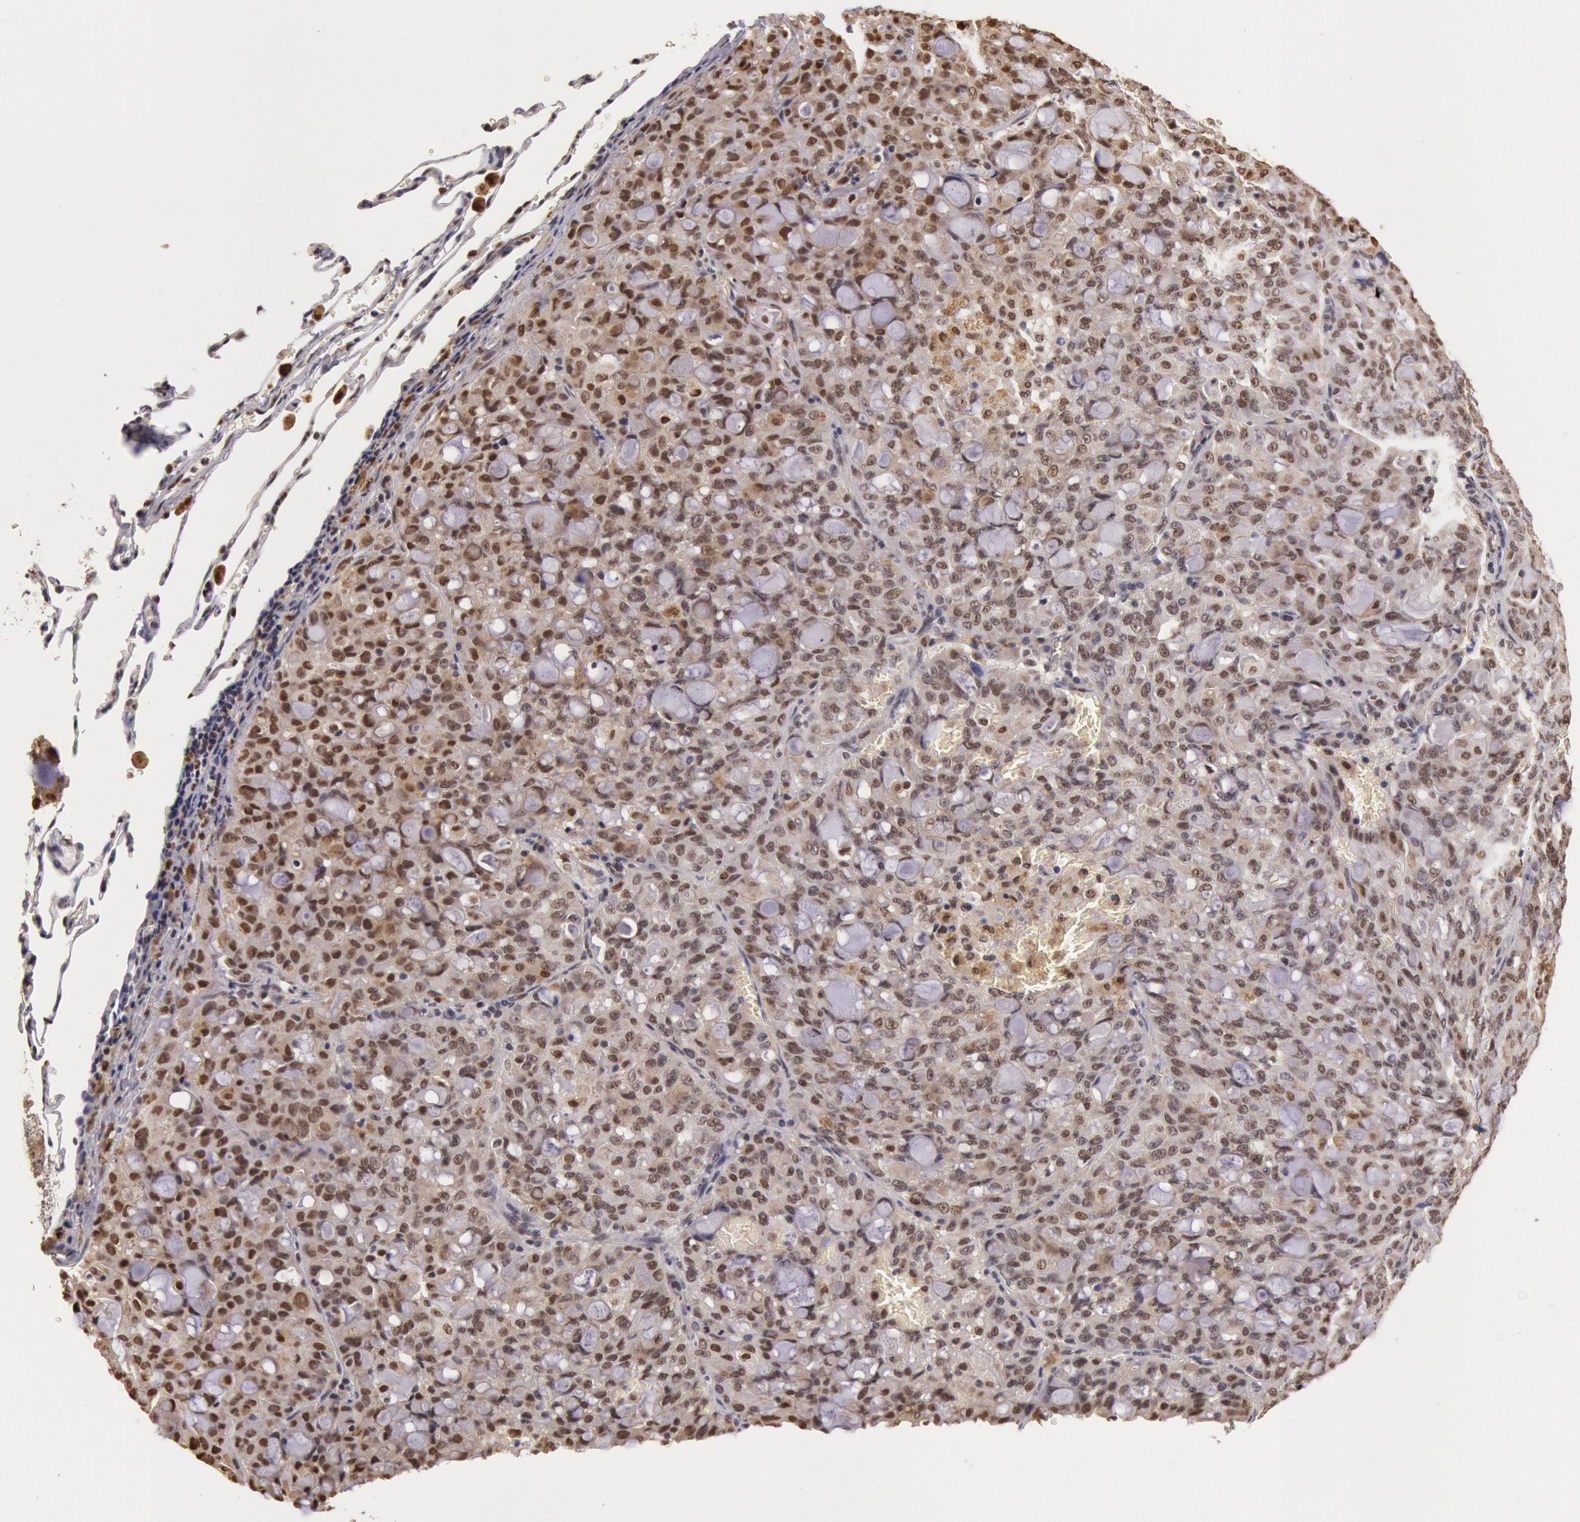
{"staining": {"intensity": "moderate", "quantity": "25%-75%", "location": "nuclear"}, "tissue": "lung cancer", "cell_type": "Tumor cells", "image_type": "cancer", "snomed": [{"axis": "morphology", "description": "Adenocarcinoma, NOS"}, {"axis": "topography", "description": "Lung"}], "caption": "Moderate nuclear protein staining is identified in about 25%-75% of tumor cells in lung cancer. The protein of interest is shown in brown color, while the nuclei are stained blue.", "gene": "LIG4", "patient": {"sex": "female", "age": 44}}